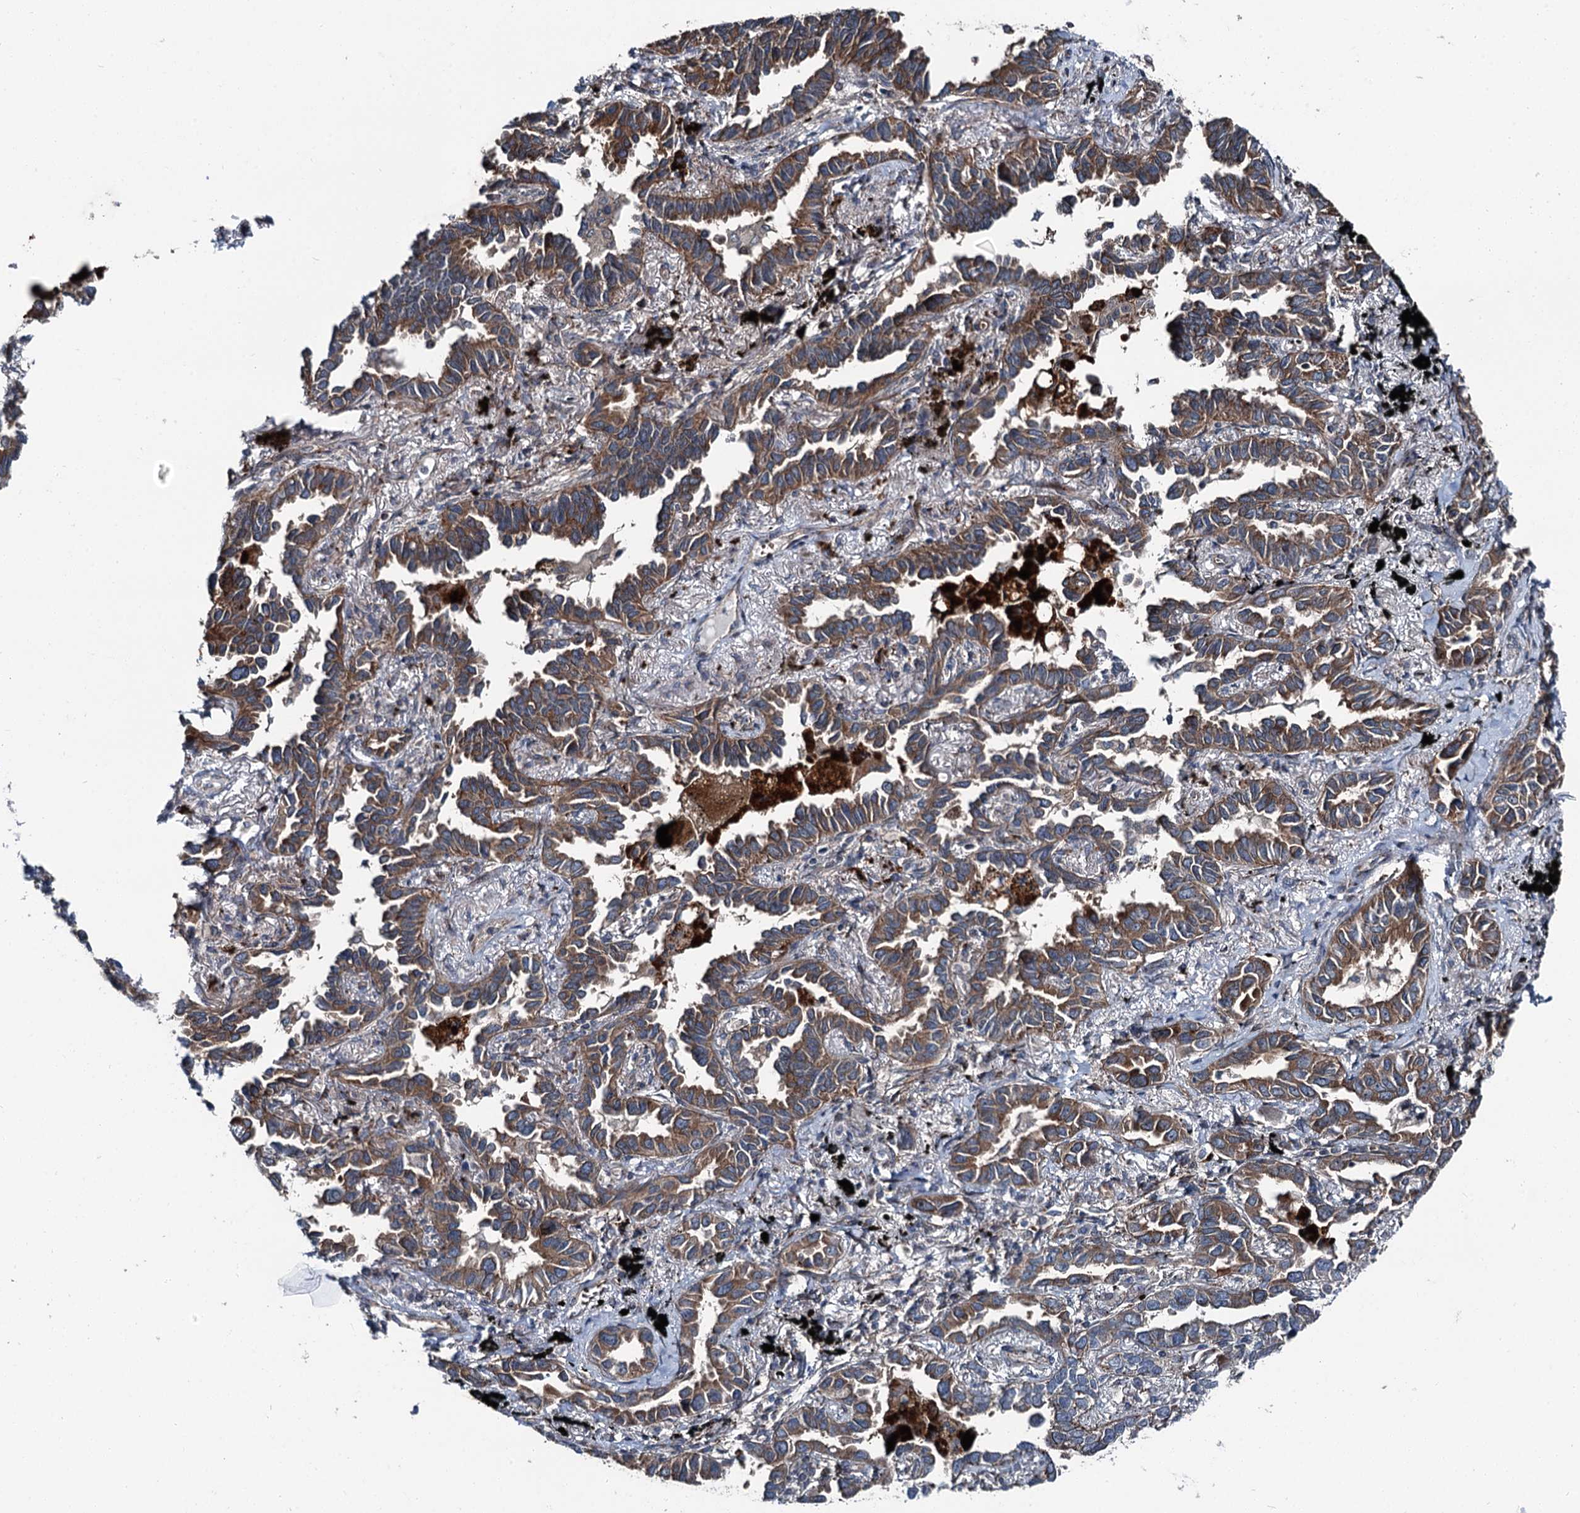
{"staining": {"intensity": "moderate", "quantity": ">75%", "location": "cytoplasmic/membranous"}, "tissue": "lung cancer", "cell_type": "Tumor cells", "image_type": "cancer", "snomed": [{"axis": "morphology", "description": "Adenocarcinoma, NOS"}, {"axis": "topography", "description": "Lung"}], "caption": "Moderate cytoplasmic/membranous staining for a protein is present in about >75% of tumor cells of adenocarcinoma (lung) using immunohistochemistry.", "gene": "POLR1D", "patient": {"sex": "male", "age": 67}}